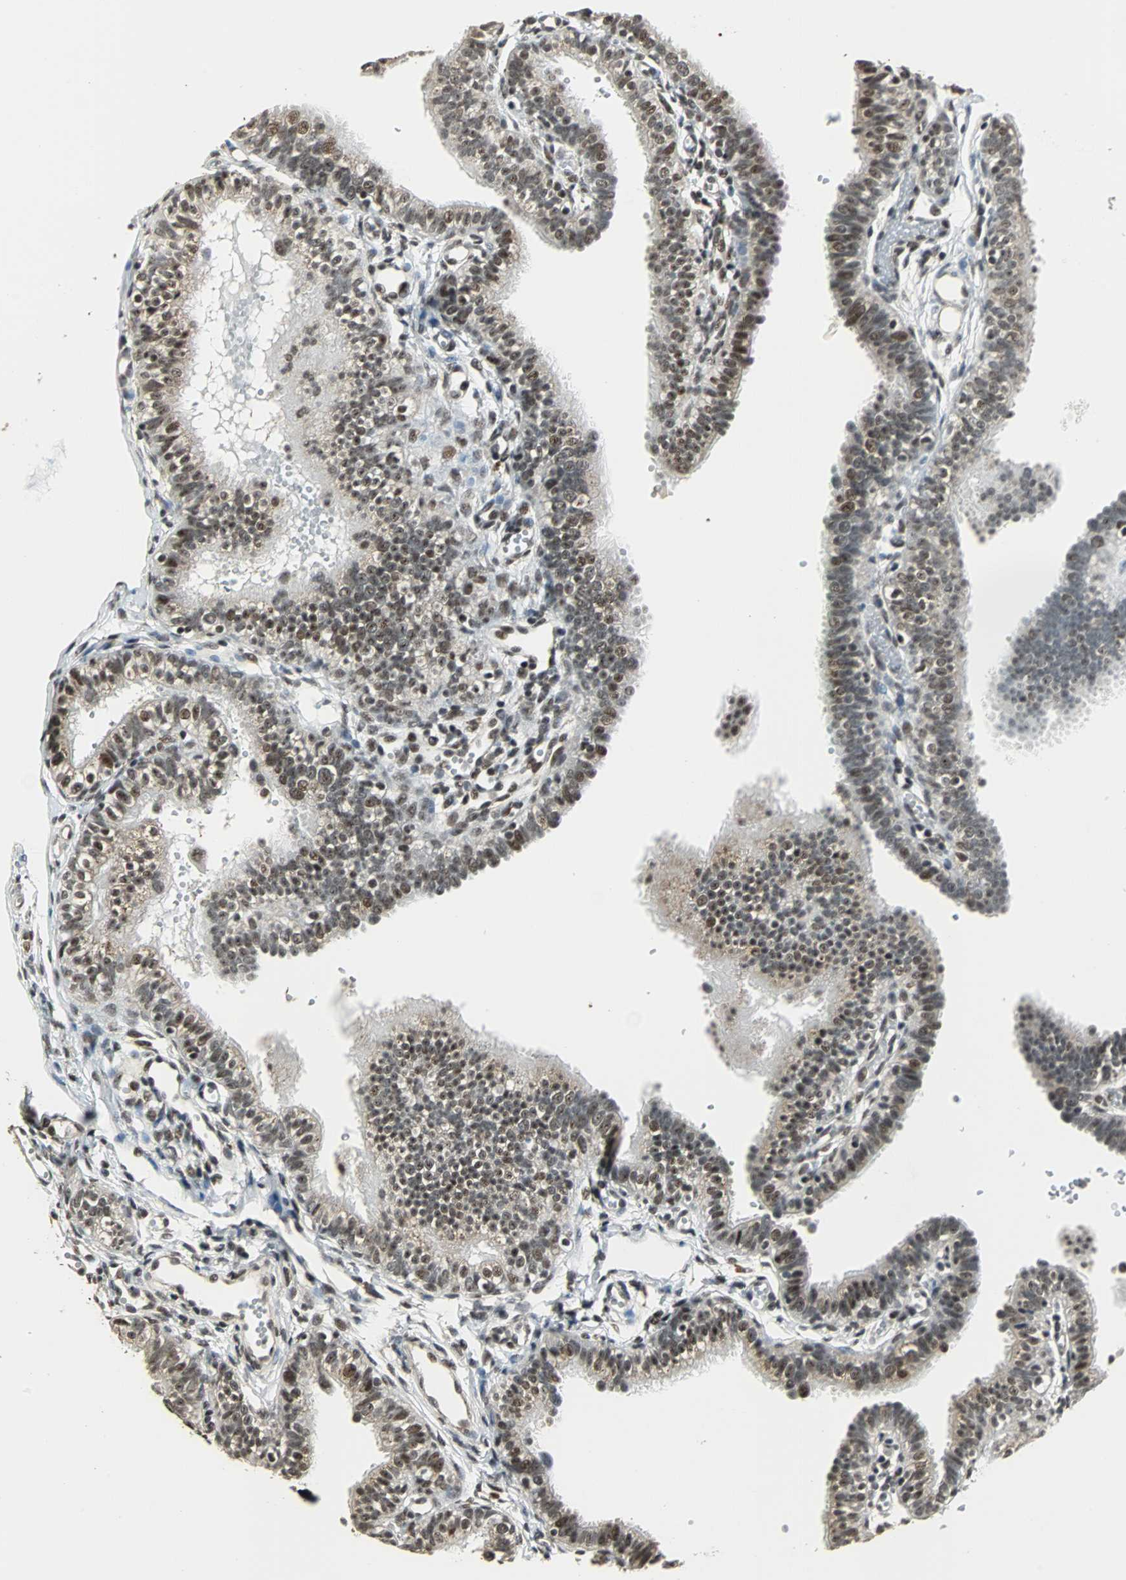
{"staining": {"intensity": "strong", "quantity": ">75%", "location": "nuclear"}, "tissue": "fallopian tube", "cell_type": "Glandular cells", "image_type": "normal", "snomed": [{"axis": "morphology", "description": "Normal tissue, NOS"}, {"axis": "topography", "description": "Fallopian tube"}, {"axis": "topography", "description": "Placenta"}], "caption": "A high-resolution photomicrograph shows IHC staining of normal fallopian tube, which reveals strong nuclear expression in about >75% of glandular cells.", "gene": "MED4", "patient": {"sex": "female", "age": 34}}